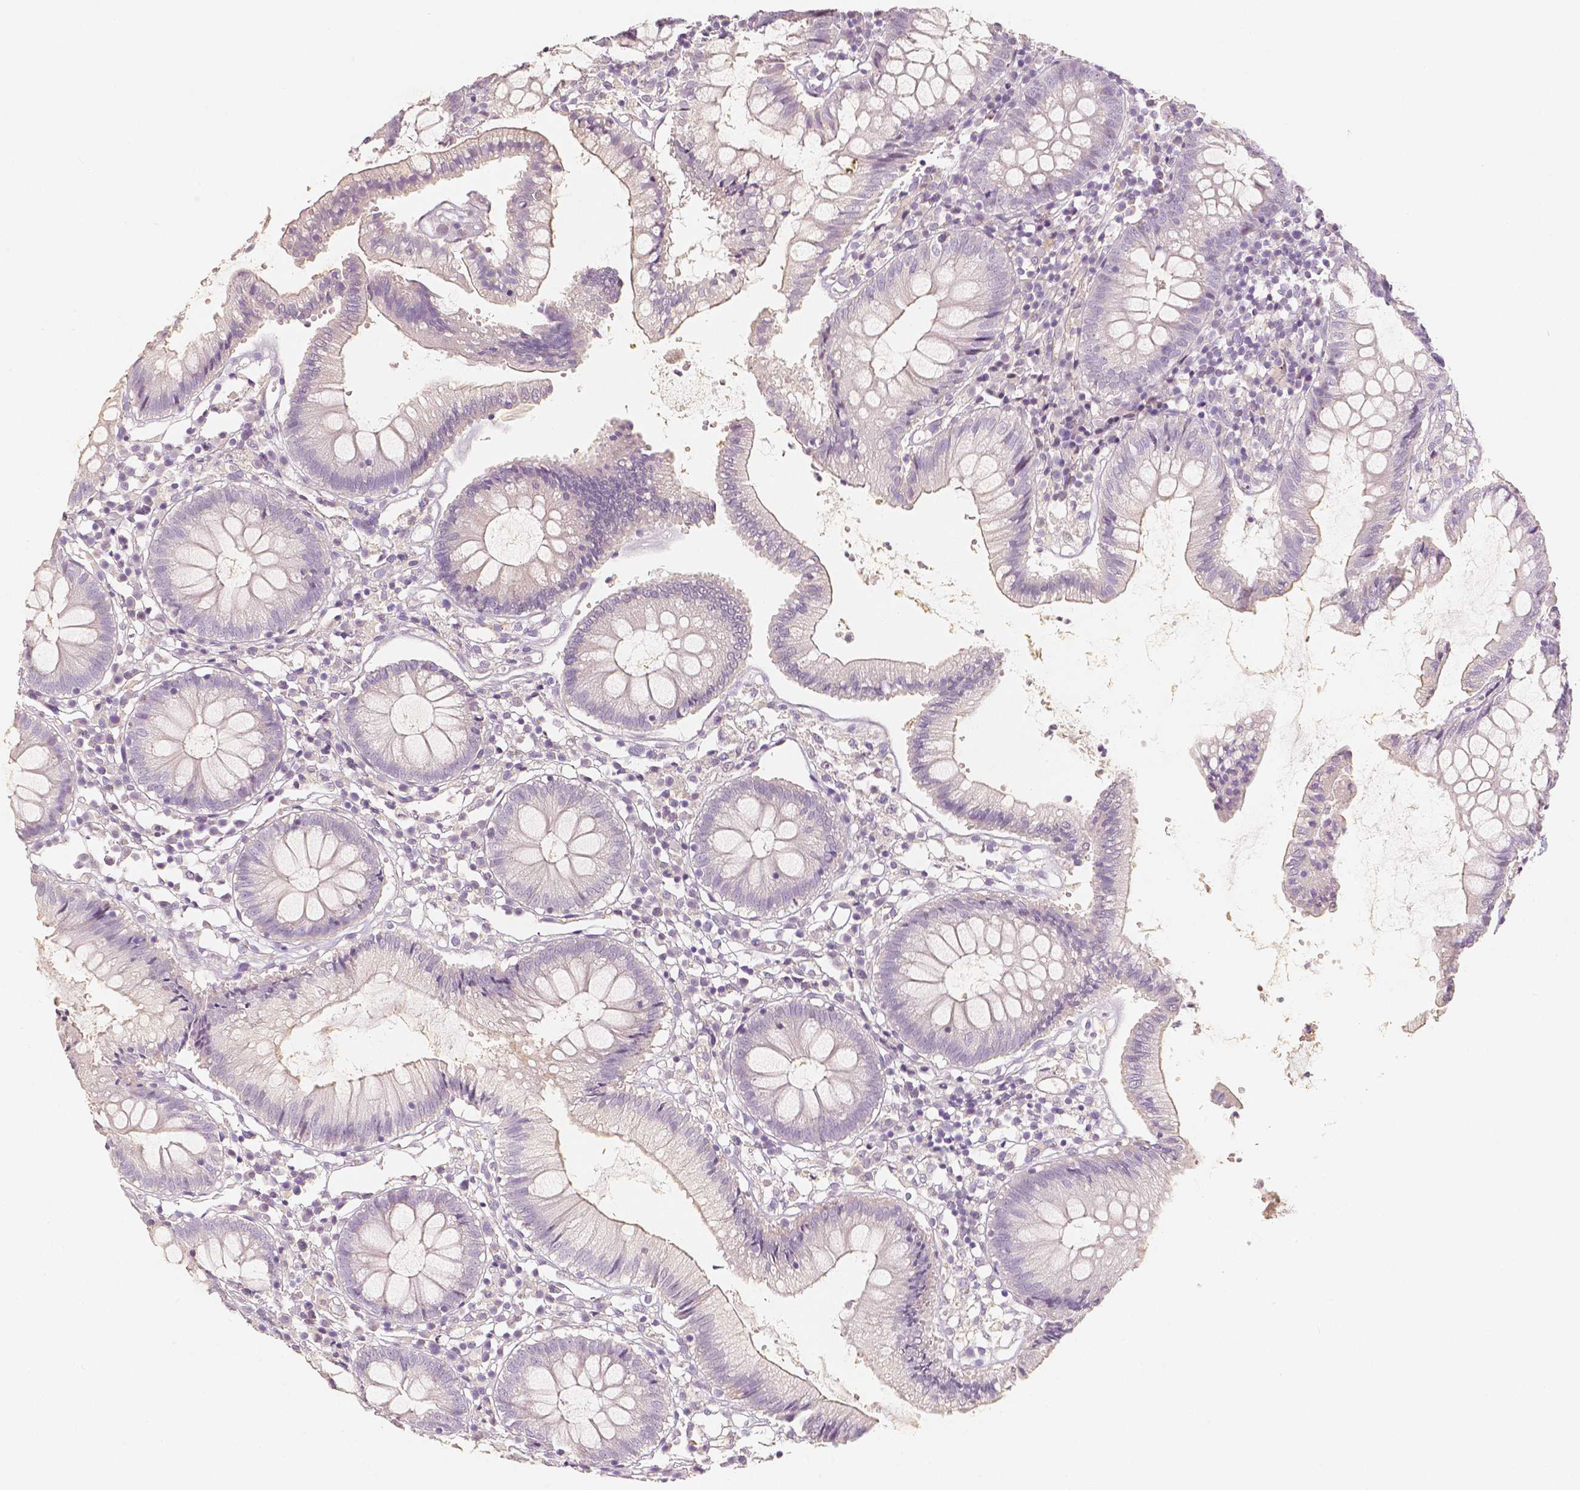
{"staining": {"intensity": "weak", "quantity": "25%-75%", "location": "cytoplasmic/membranous"}, "tissue": "colon", "cell_type": "Endothelial cells", "image_type": "normal", "snomed": [{"axis": "morphology", "description": "Normal tissue, NOS"}, {"axis": "morphology", "description": "Adenocarcinoma, NOS"}, {"axis": "topography", "description": "Colon"}], "caption": "Normal colon displays weak cytoplasmic/membranous expression in about 25%-75% of endothelial cells.", "gene": "THY1", "patient": {"sex": "male", "age": 83}}